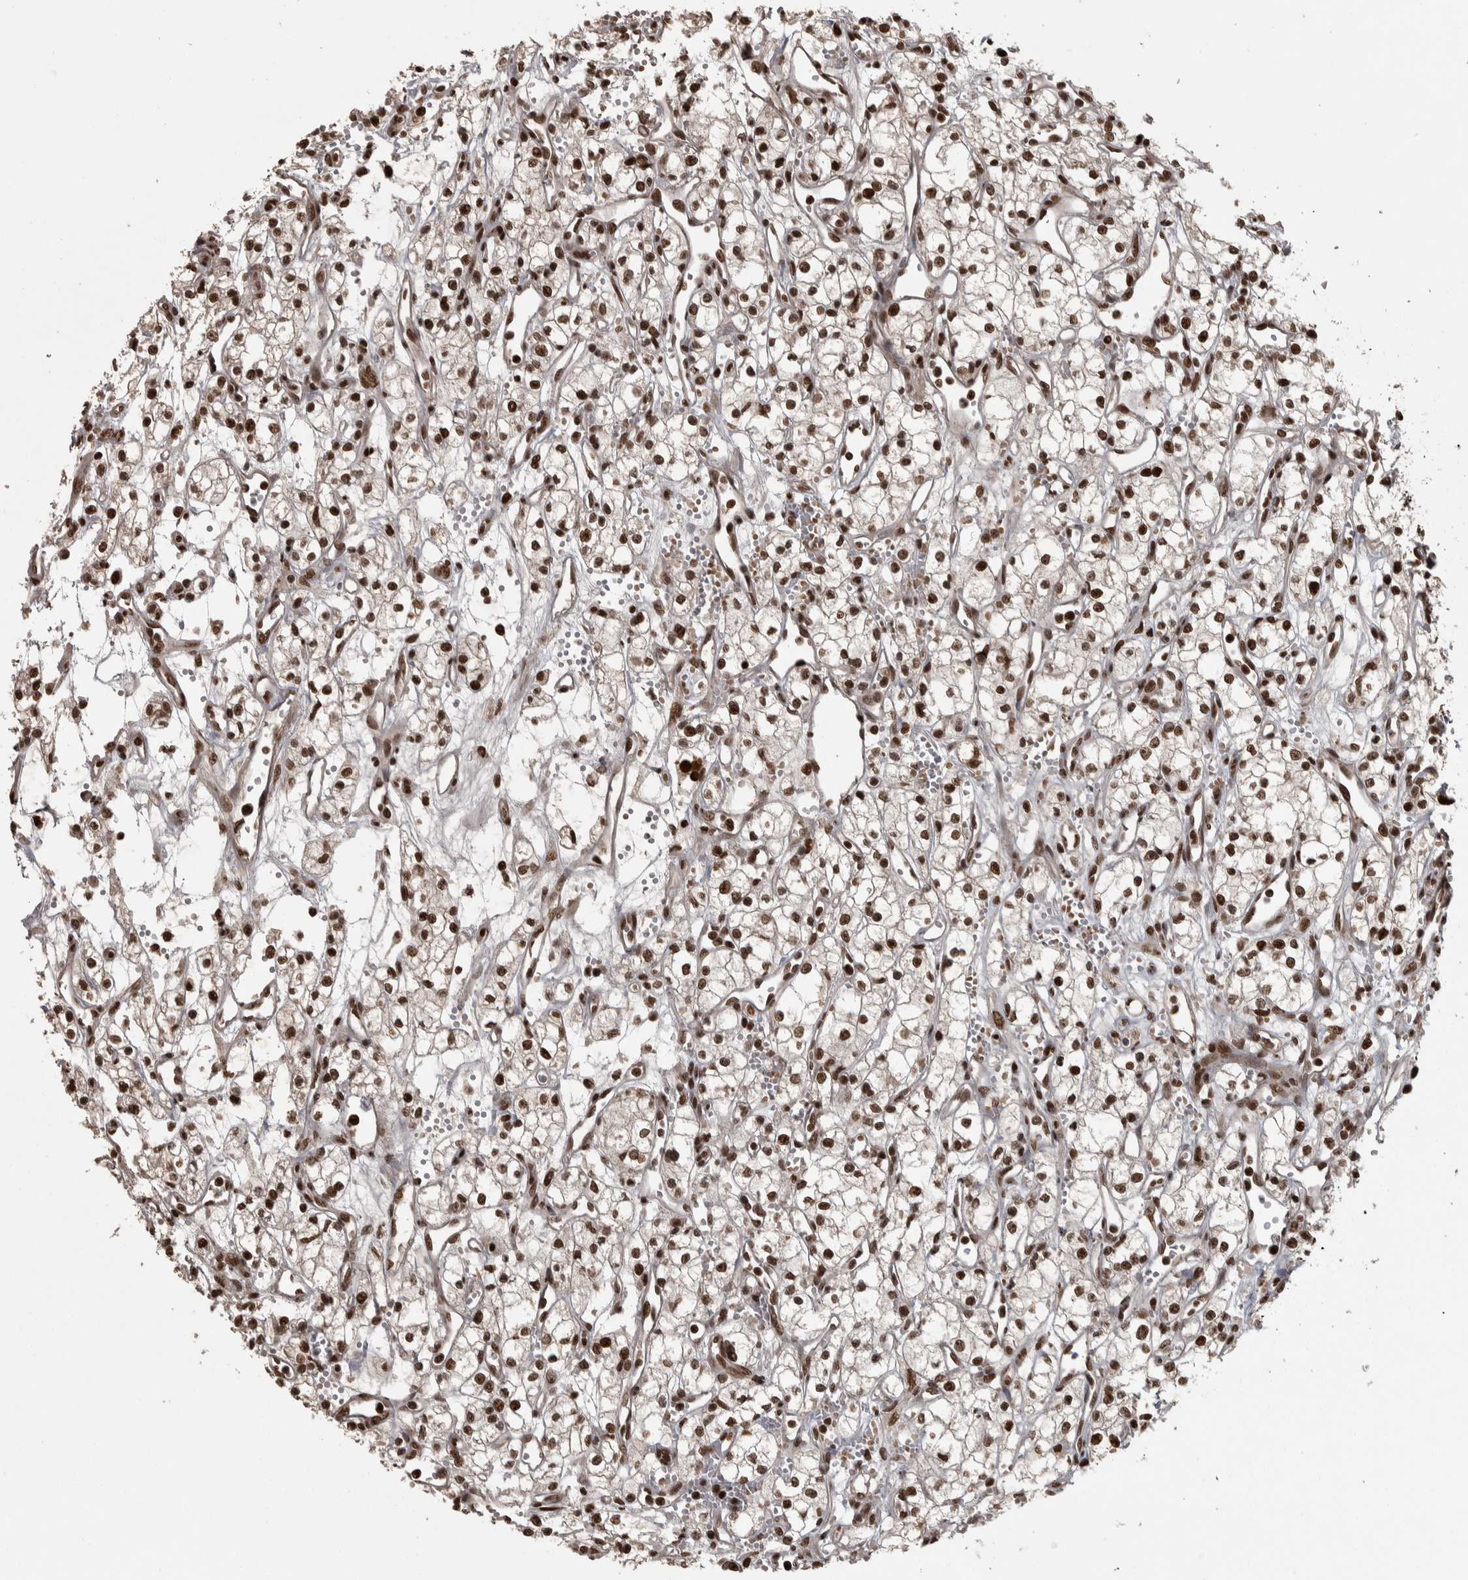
{"staining": {"intensity": "strong", "quantity": ">75%", "location": "nuclear"}, "tissue": "renal cancer", "cell_type": "Tumor cells", "image_type": "cancer", "snomed": [{"axis": "morphology", "description": "Adenocarcinoma, NOS"}, {"axis": "topography", "description": "Kidney"}], "caption": "This histopathology image displays renal adenocarcinoma stained with IHC to label a protein in brown. The nuclear of tumor cells show strong positivity for the protein. Nuclei are counter-stained blue.", "gene": "ZFHX4", "patient": {"sex": "male", "age": 59}}